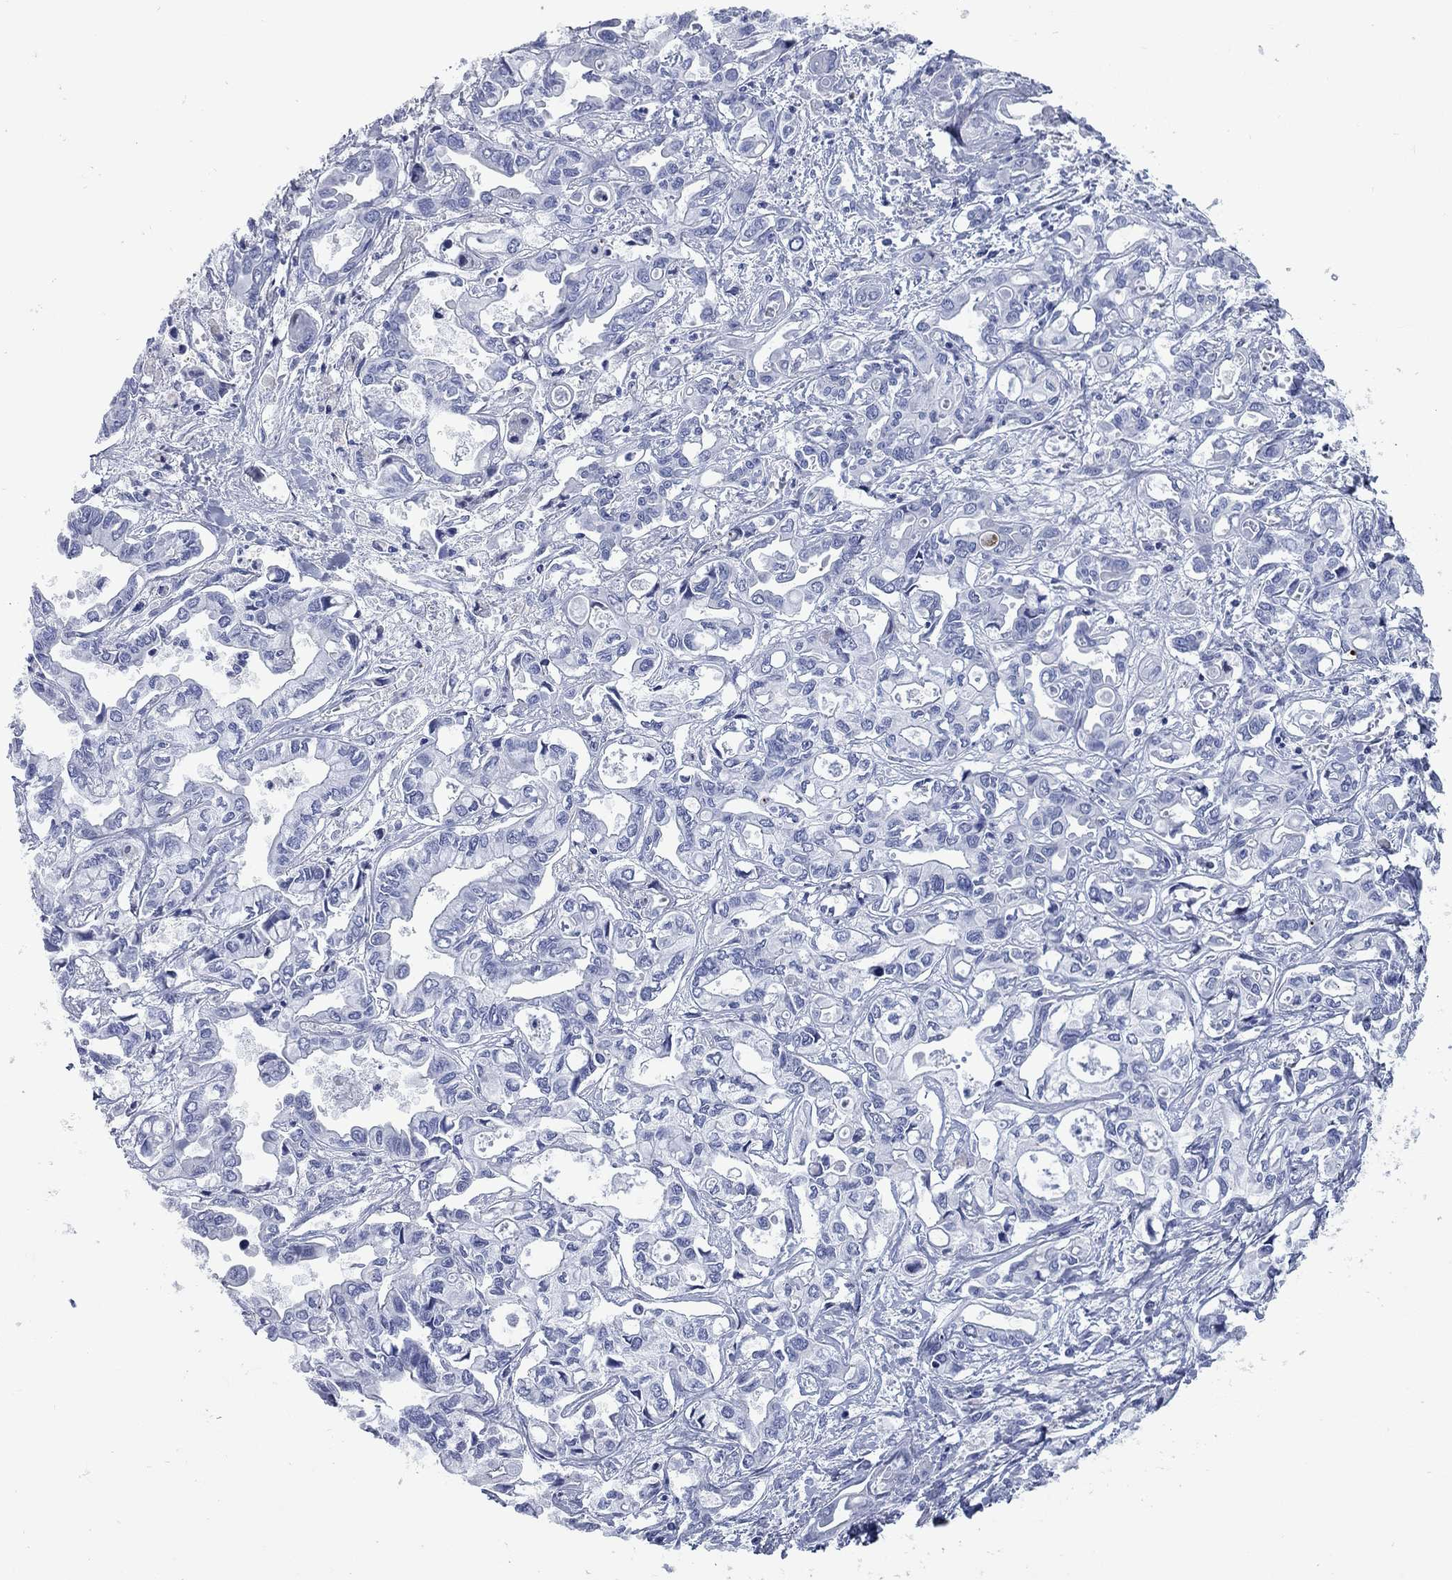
{"staining": {"intensity": "negative", "quantity": "none", "location": "none"}, "tissue": "liver cancer", "cell_type": "Tumor cells", "image_type": "cancer", "snomed": [{"axis": "morphology", "description": "Cholangiocarcinoma"}, {"axis": "topography", "description": "Liver"}], "caption": "Cholangiocarcinoma (liver) was stained to show a protein in brown. There is no significant staining in tumor cells.", "gene": "CCNA1", "patient": {"sex": "female", "age": 64}}